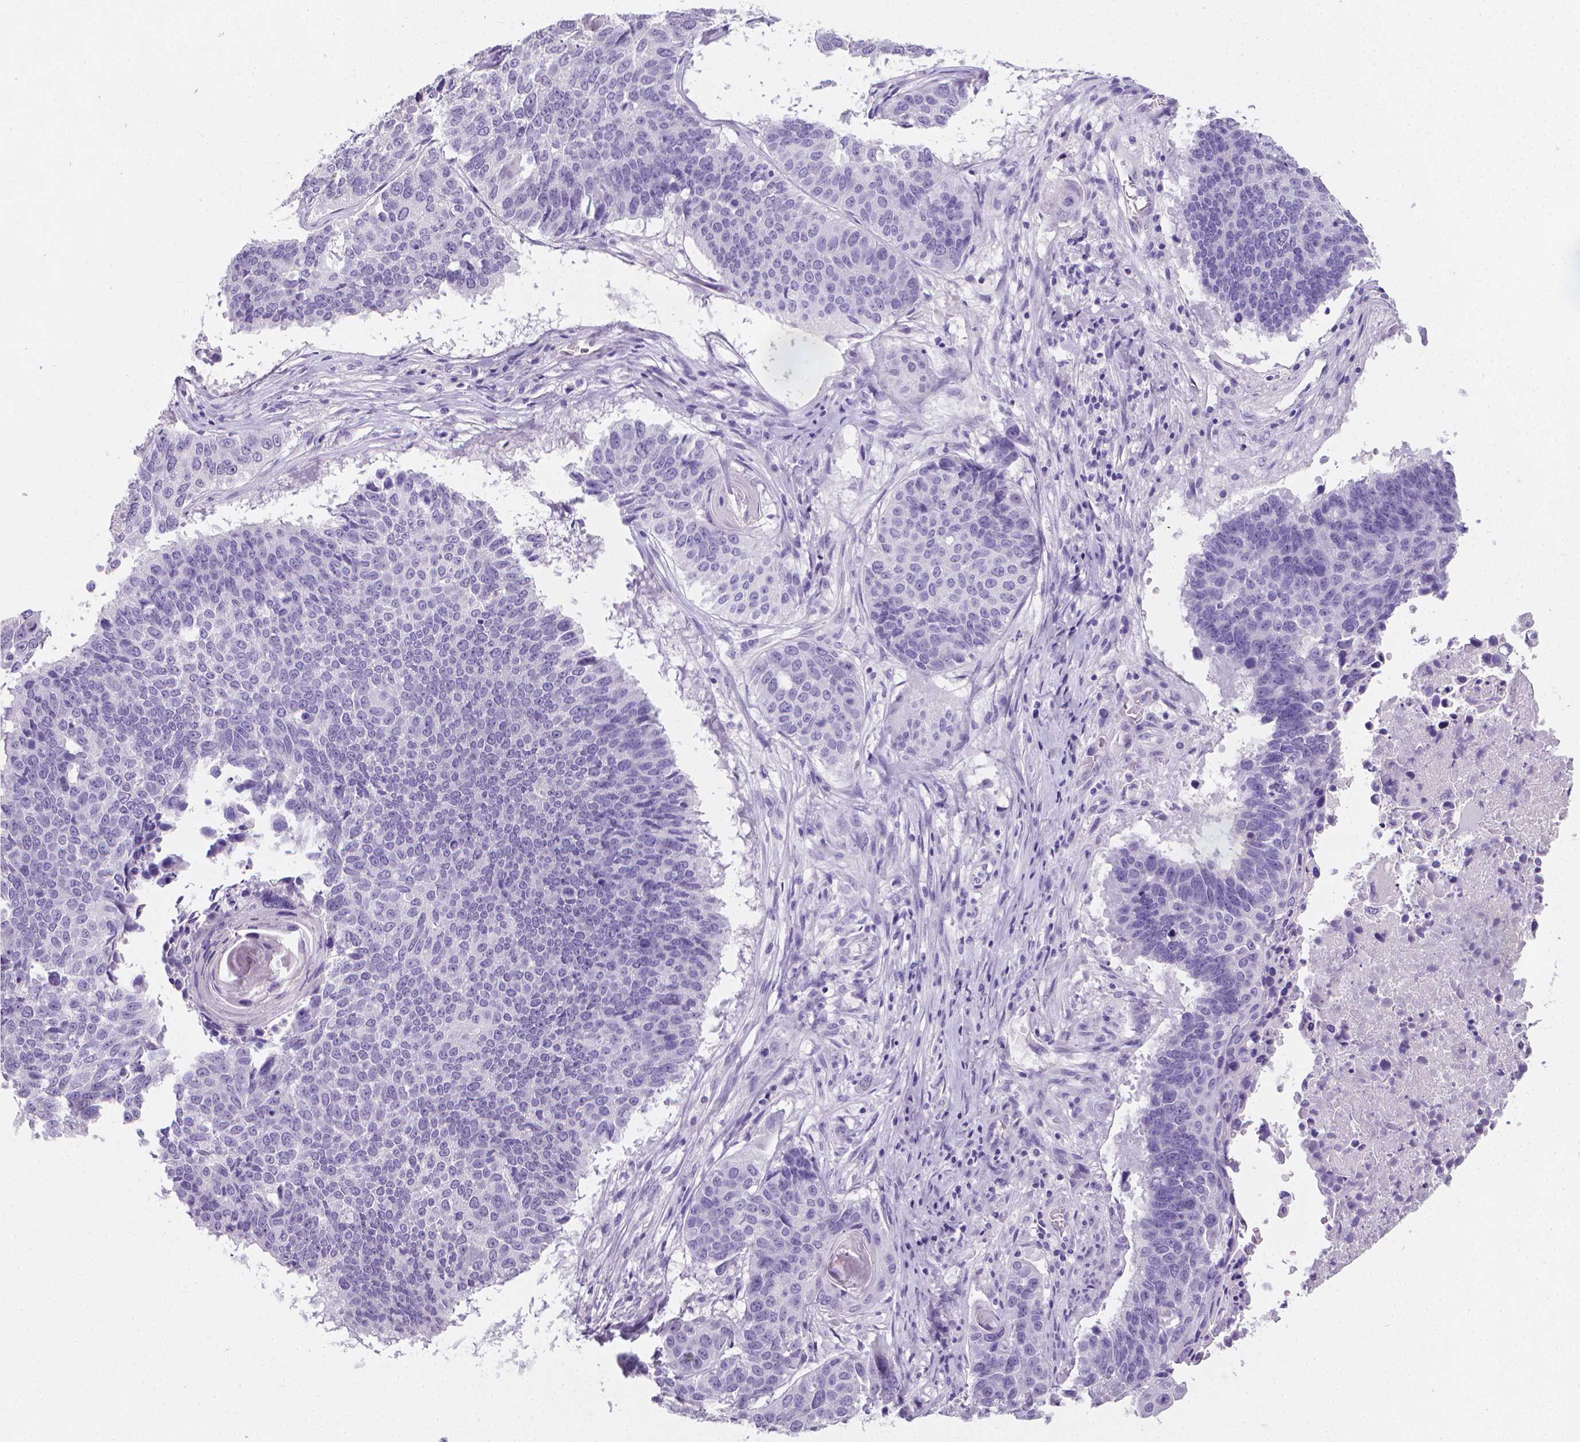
{"staining": {"intensity": "negative", "quantity": "none", "location": "none"}, "tissue": "lung cancer", "cell_type": "Tumor cells", "image_type": "cancer", "snomed": [{"axis": "morphology", "description": "Squamous cell carcinoma, NOS"}, {"axis": "topography", "description": "Lung"}], "caption": "Lung squamous cell carcinoma was stained to show a protein in brown. There is no significant staining in tumor cells.", "gene": "XPNPEP2", "patient": {"sex": "male", "age": 73}}